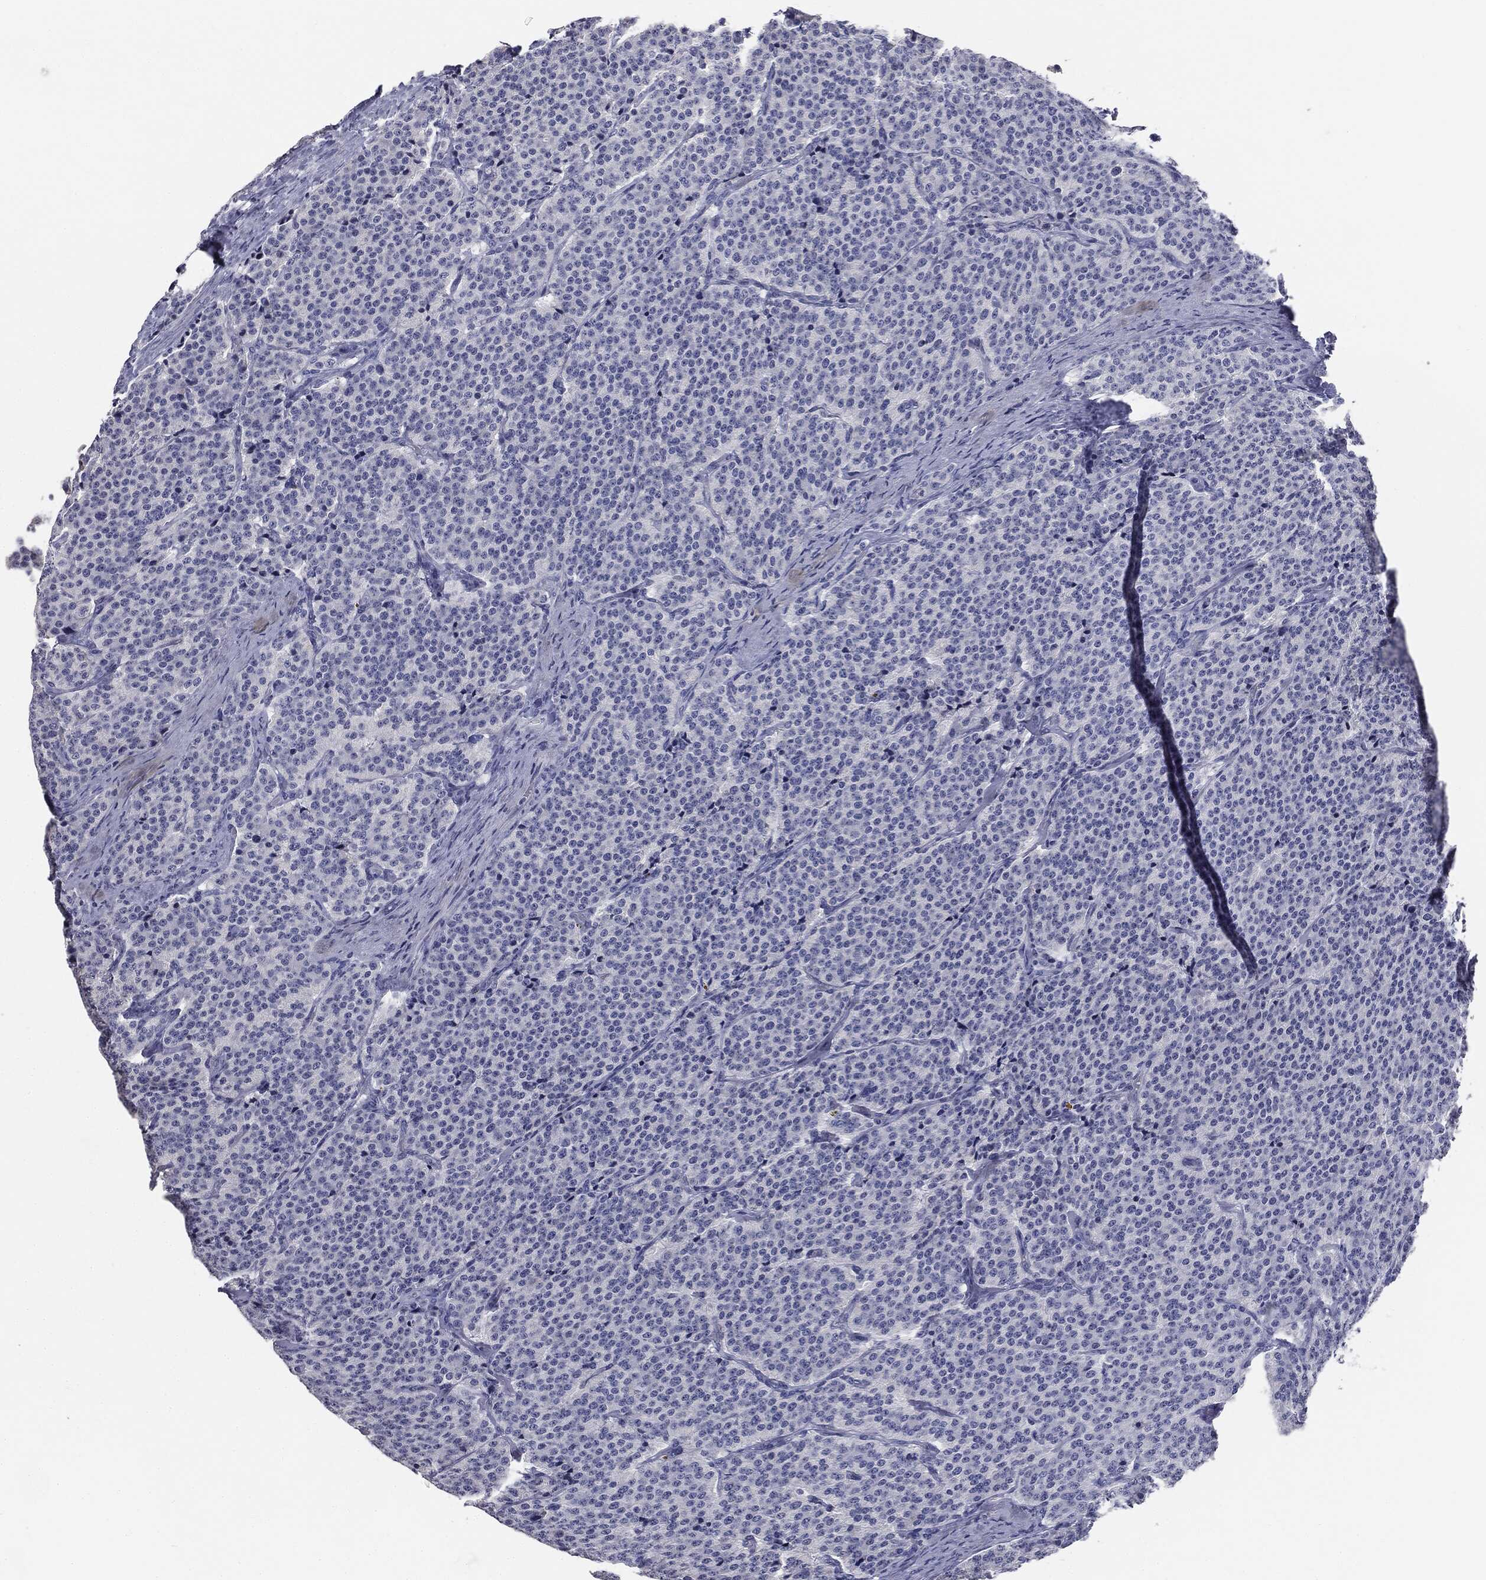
{"staining": {"intensity": "negative", "quantity": "none", "location": "none"}, "tissue": "carcinoid", "cell_type": "Tumor cells", "image_type": "cancer", "snomed": [{"axis": "morphology", "description": "Carcinoid, malignant, NOS"}, {"axis": "topography", "description": "Small intestine"}], "caption": "This histopathology image is of carcinoid stained with immunohistochemistry (IHC) to label a protein in brown with the nuclei are counter-stained blue. There is no staining in tumor cells. (Stains: DAB immunohistochemistry with hematoxylin counter stain, Microscopy: brightfield microscopy at high magnification).", "gene": "AFP", "patient": {"sex": "female", "age": 58}}